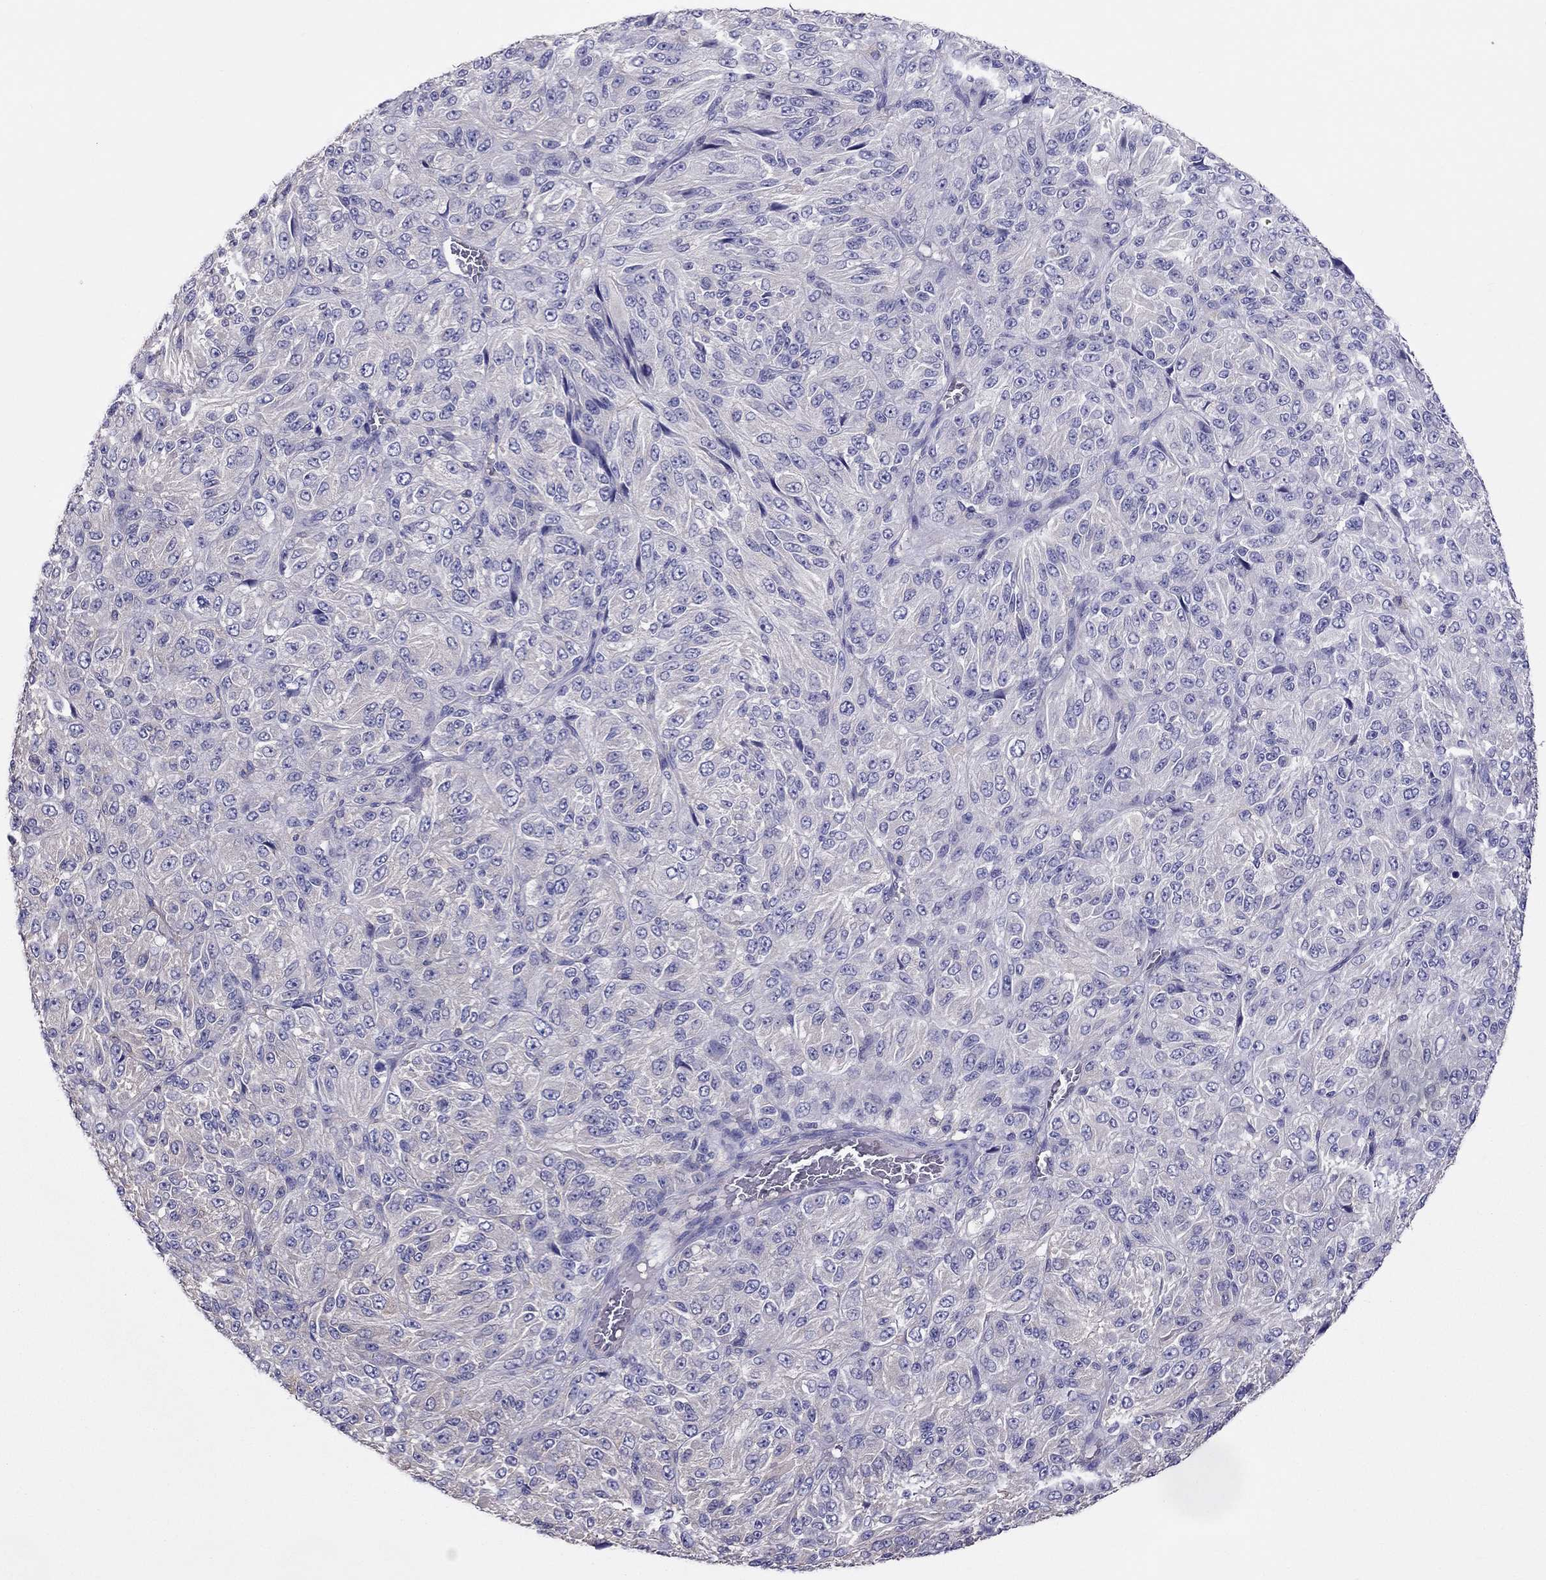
{"staining": {"intensity": "negative", "quantity": "none", "location": "none"}, "tissue": "melanoma", "cell_type": "Tumor cells", "image_type": "cancer", "snomed": [{"axis": "morphology", "description": "Malignant melanoma, Metastatic site"}, {"axis": "topography", "description": "Brain"}], "caption": "Immunohistochemical staining of malignant melanoma (metastatic site) demonstrates no significant positivity in tumor cells. (DAB immunohistochemistry (IHC) with hematoxylin counter stain).", "gene": "TEX22", "patient": {"sex": "female", "age": 56}}